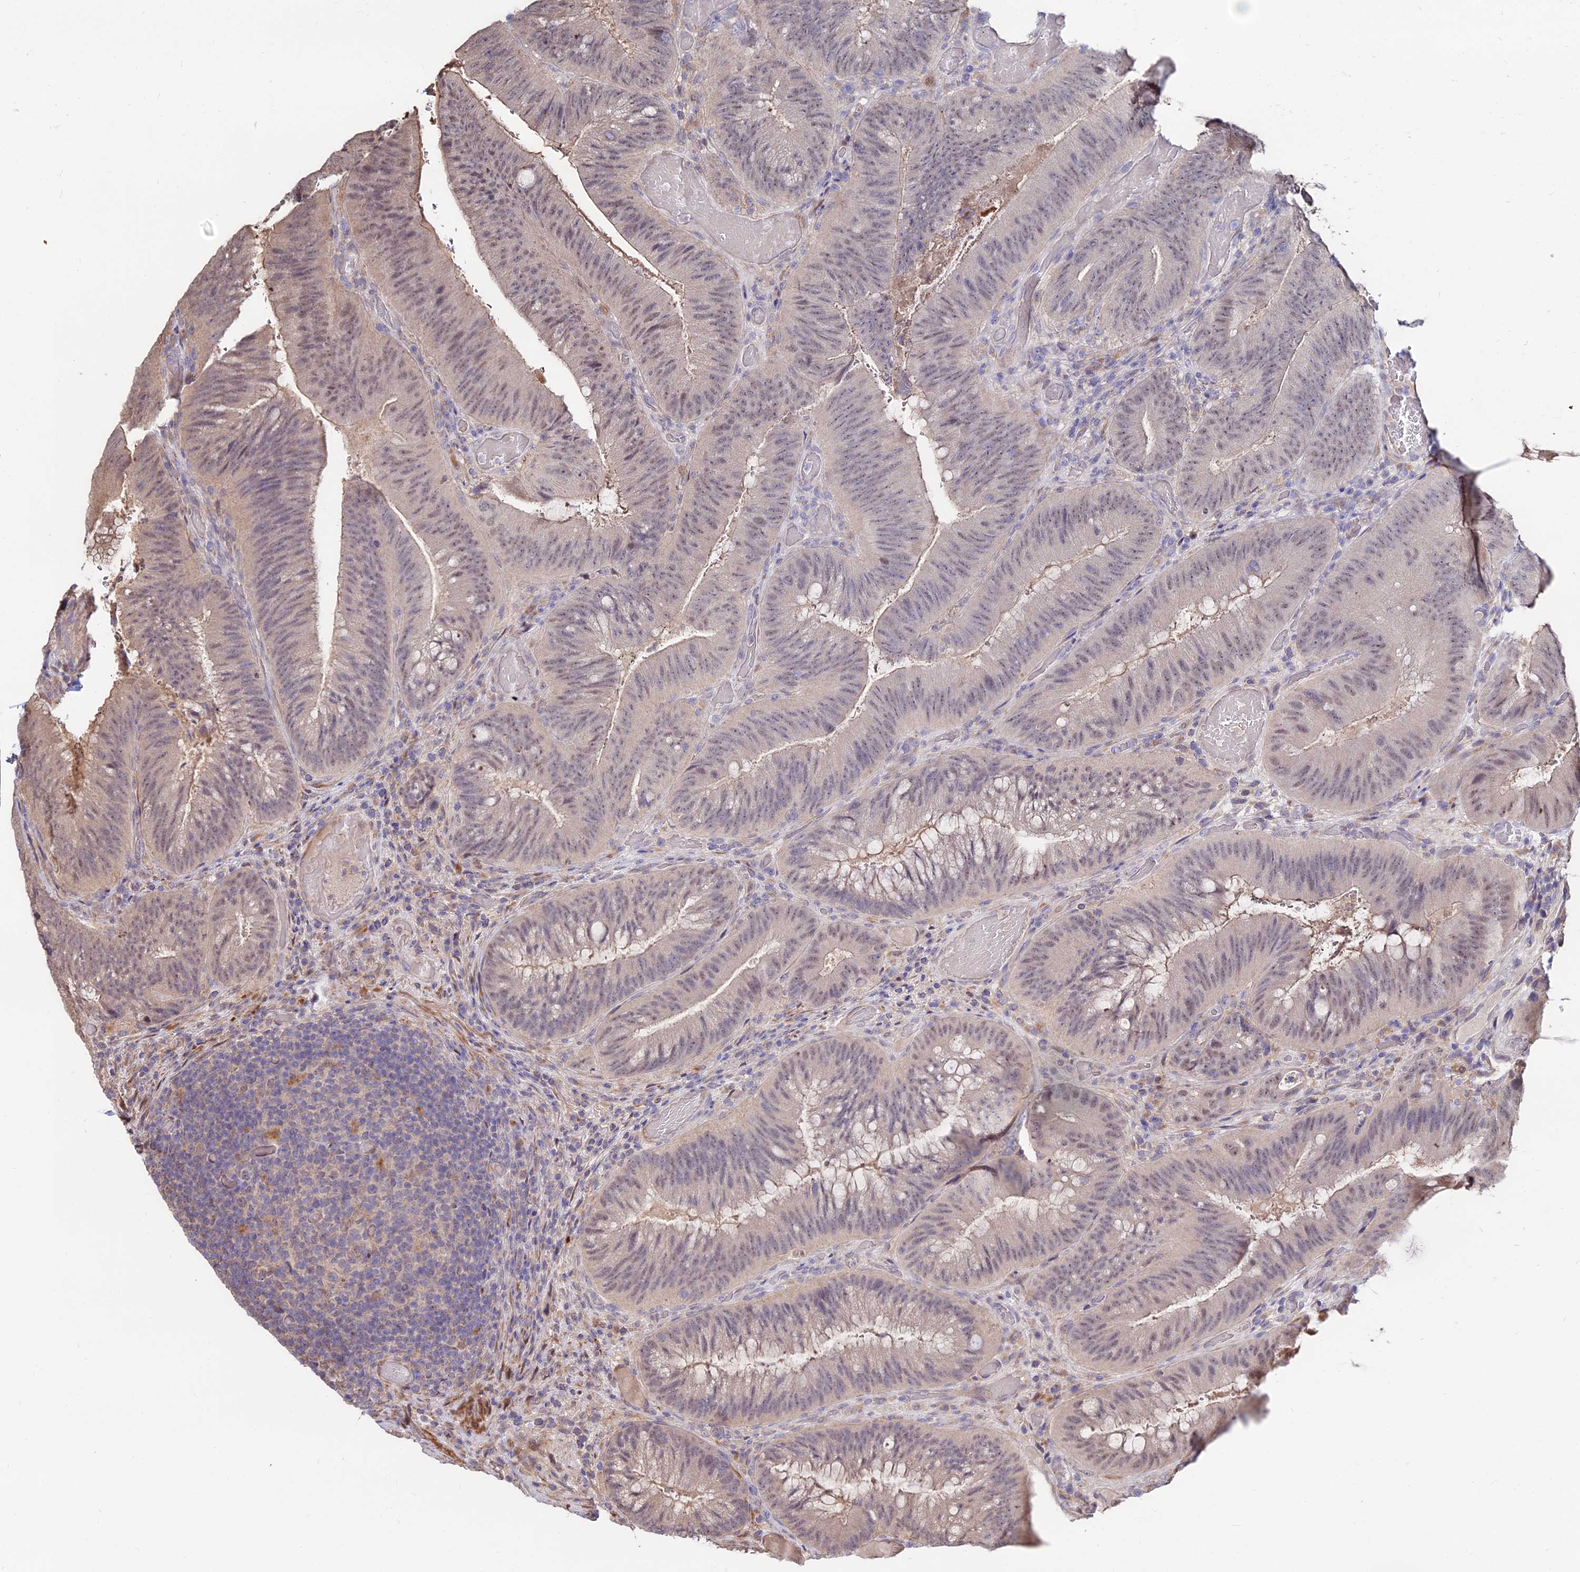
{"staining": {"intensity": "weak", "quantity": ">75%", "location": "nuclear"}, "tissue": "colorectal cancer", "cell_type": "Tumor cells", "image_type": "cancer", "snomed": [{"axis": "morphology", "description": "Adenocarcinoma, NOS"}, {"axis": "topography", "description": "Colon"}], "caption": "The image shows immunohistochemical staining of colorectal adenocarcinoma. There is weak nuclear positivity is appreciated in approximately >75% of tumor cells. Using DAB (3,3'-diaminobenzidine) (brown) and hematoxylin (blue) stains, captured at high magnification using brightfield microscopy.", "gene": "ACTR5", "patient": {"sex": "female", "age": 43}}